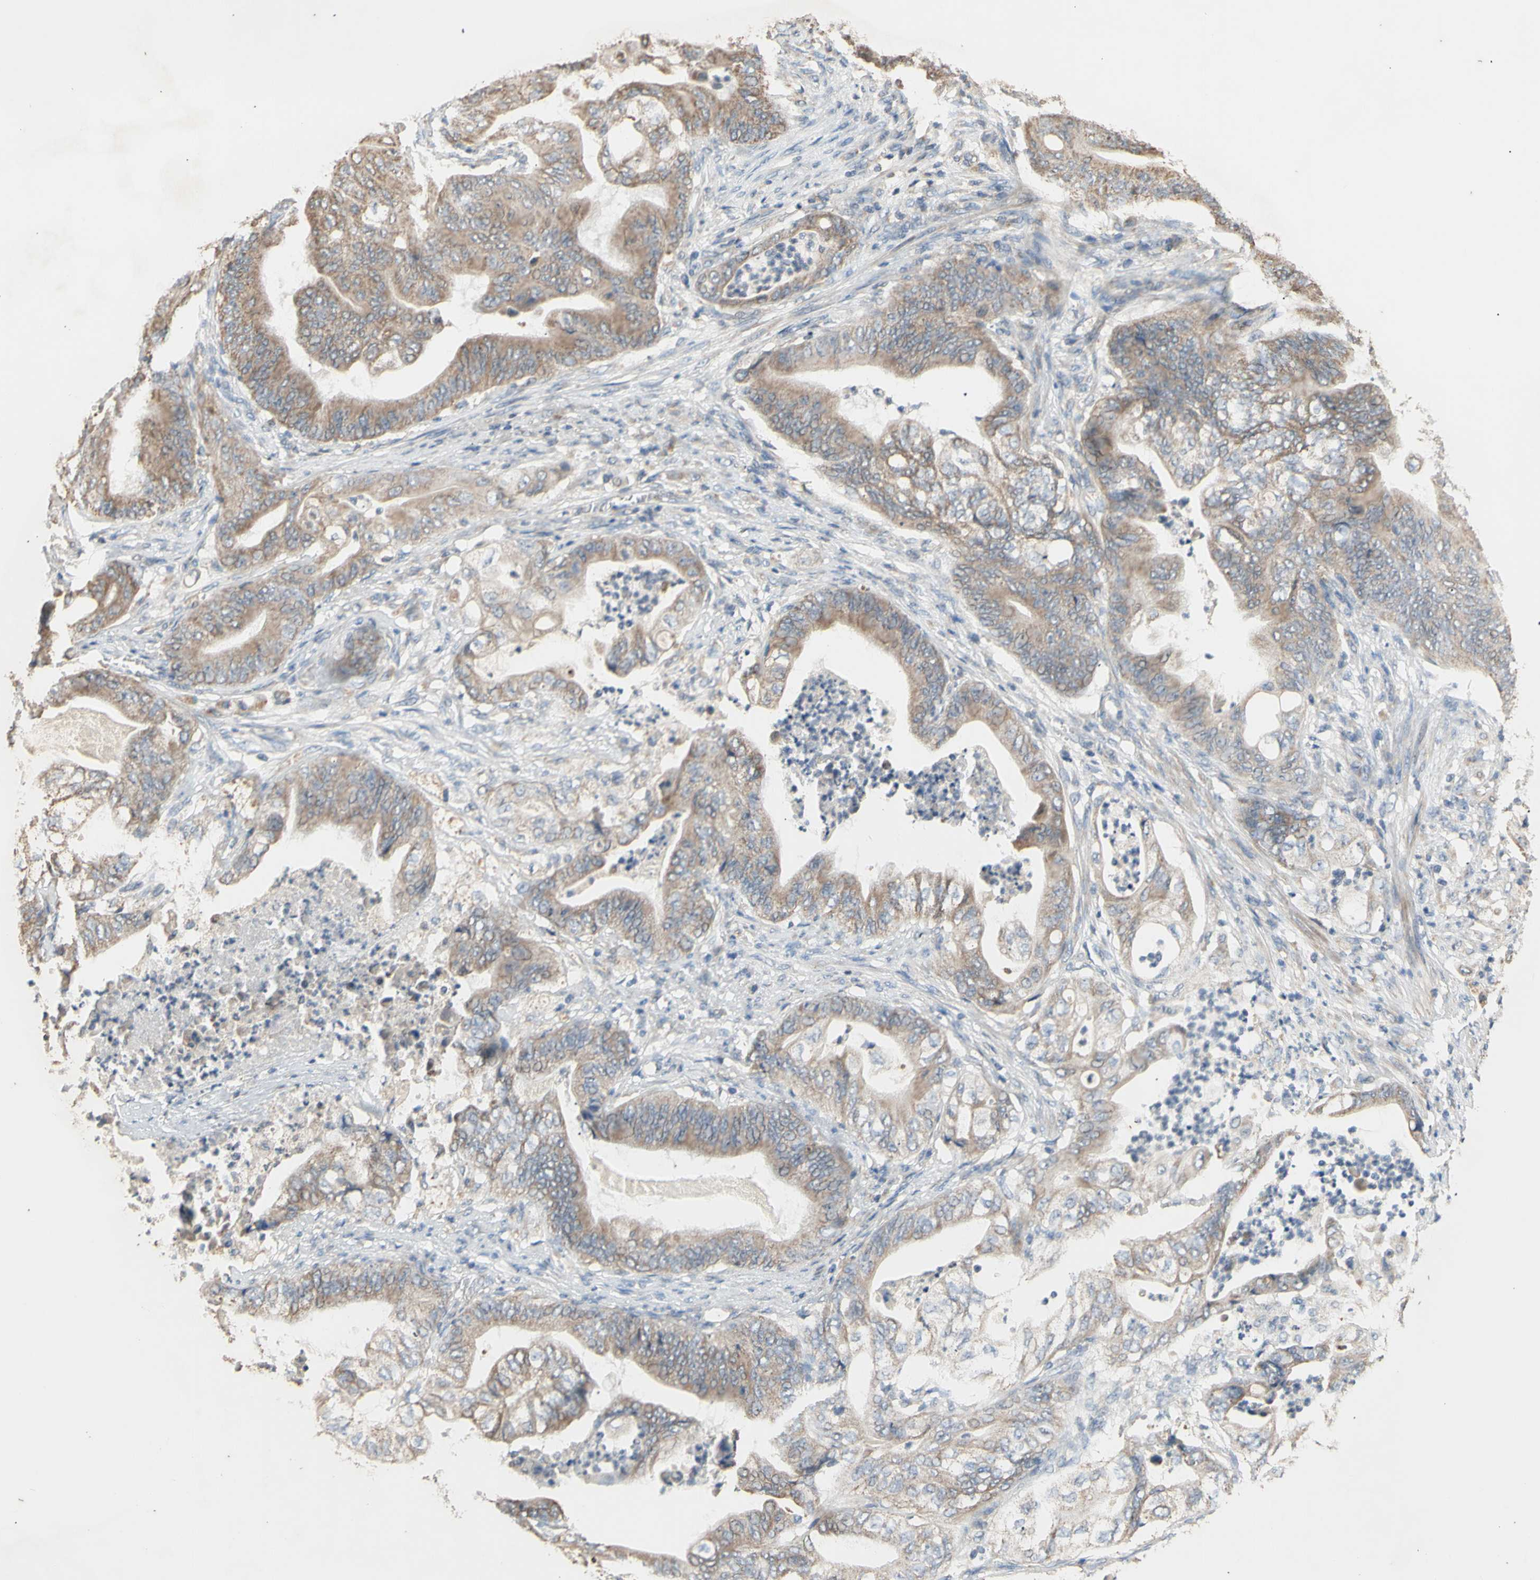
{"staining": {"intensity": "weak", "quantity": ">75%", "location": "cytoplasmic/membranous"}, "tissue": "stomach cancer", "cell_type": "Tumor cells", "image_type": "cancer", "snomed": [{"axis": "morphology", "description": "Adenocarcinoma, NOS"}, {"axis": "topography", "description": "Stomach"}], "caption": "The micrograph shows staining of stomach cancer, revealing weak cytoplasmic/membranous protein expression (brown color) within tumor cells.", "gene": "PTGIS", "patient": {"sex": "female", "age": 73}}